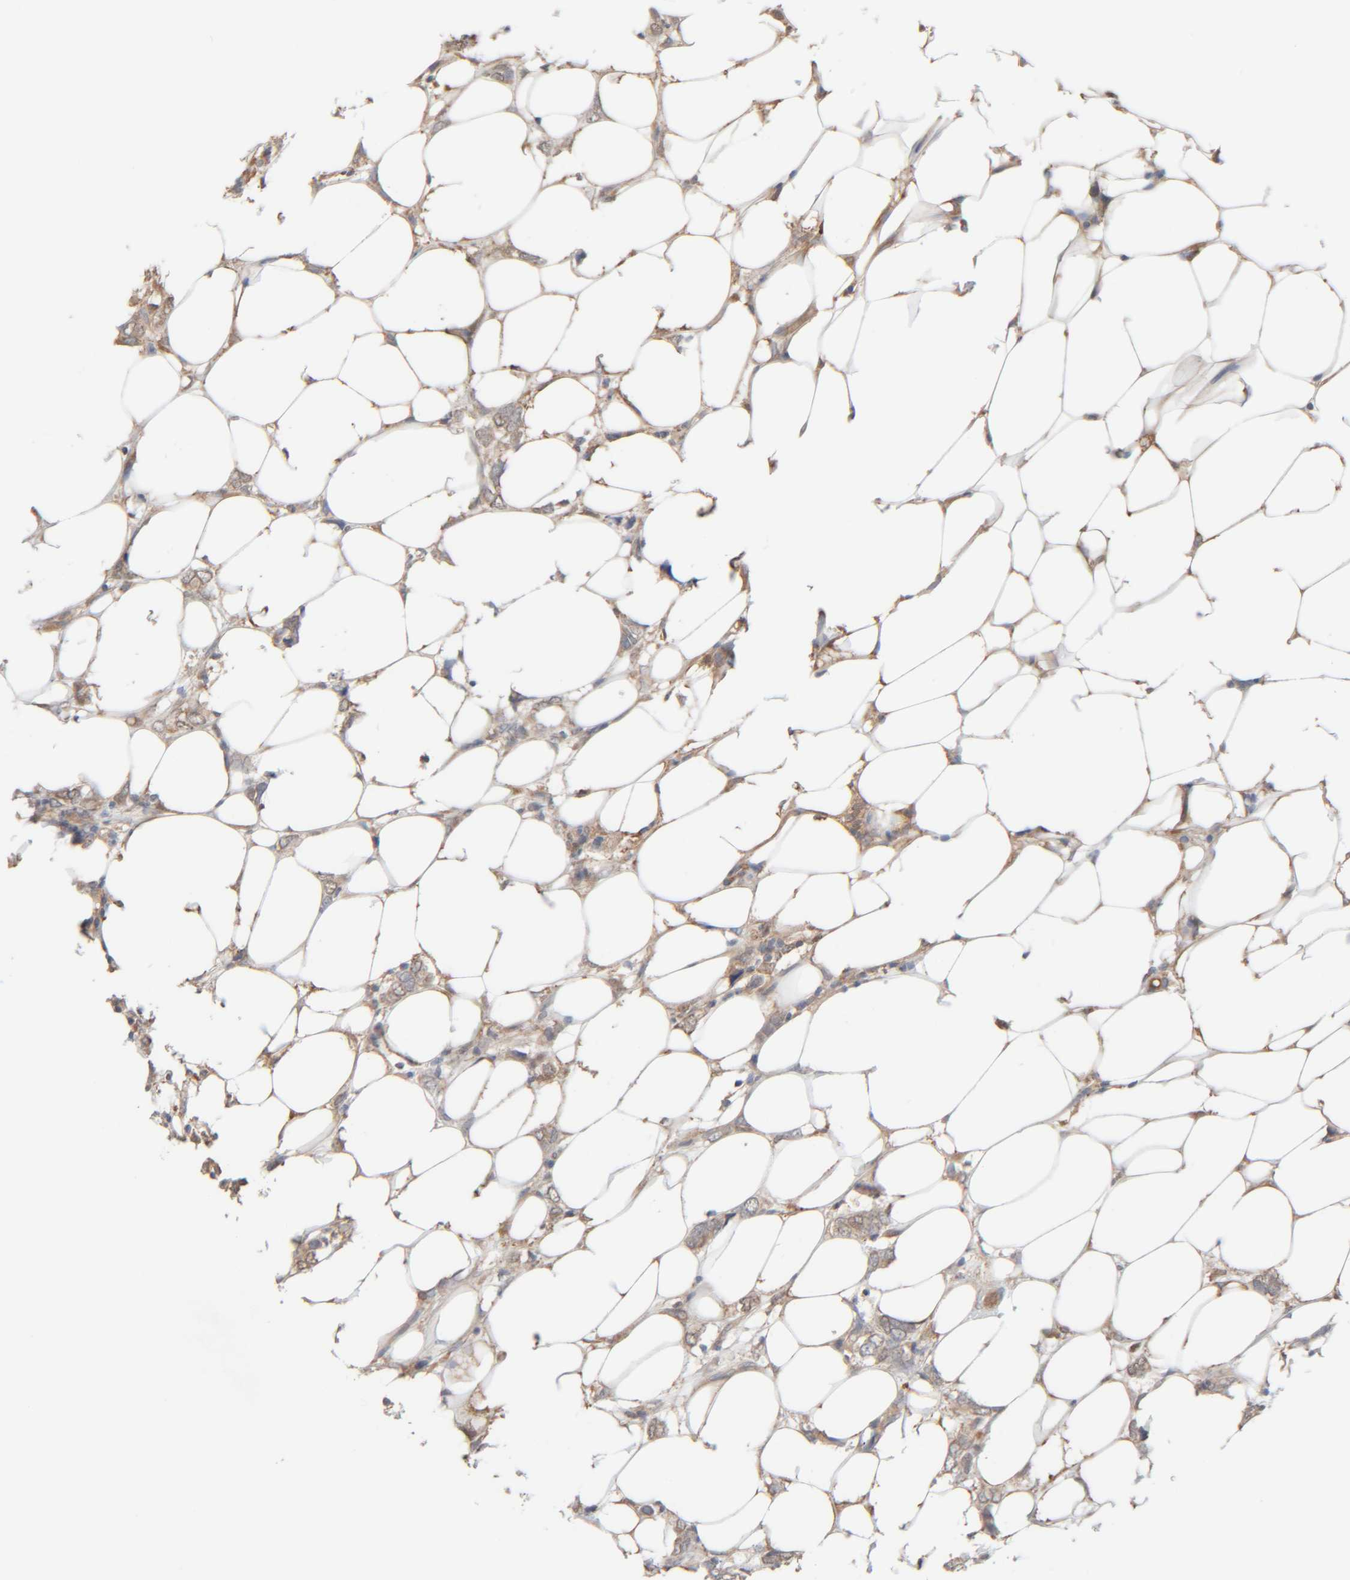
{"staining": {"intensity": "weak", "quantity": "25%-75%", "location": "cytoplasmic/membranous"}, "tissue": "breast cancer", "cell_type": "Tumor cells", "image_type": "cancer", "snomed": [{"axis": "morphology", "description": "Normal tissue, NOS"}, {"axis": "morphology", "description": "Lobular carcinoma"}, {"axis": "topography", "description": "Breast"}], "caption": "The photomicrograph reveals staining of breast cancer (lobular carcinoma), revealing weak cytoplasmic/membranous protein positivity (brown color) within tumor cells. The protein of interest is stained brown, and the nuclei are stained in blue (DAB IHC with brightfield microscopy, high magnification).", "gene": "TMEM192", "patient": {"sex": "female", "age": 47}}